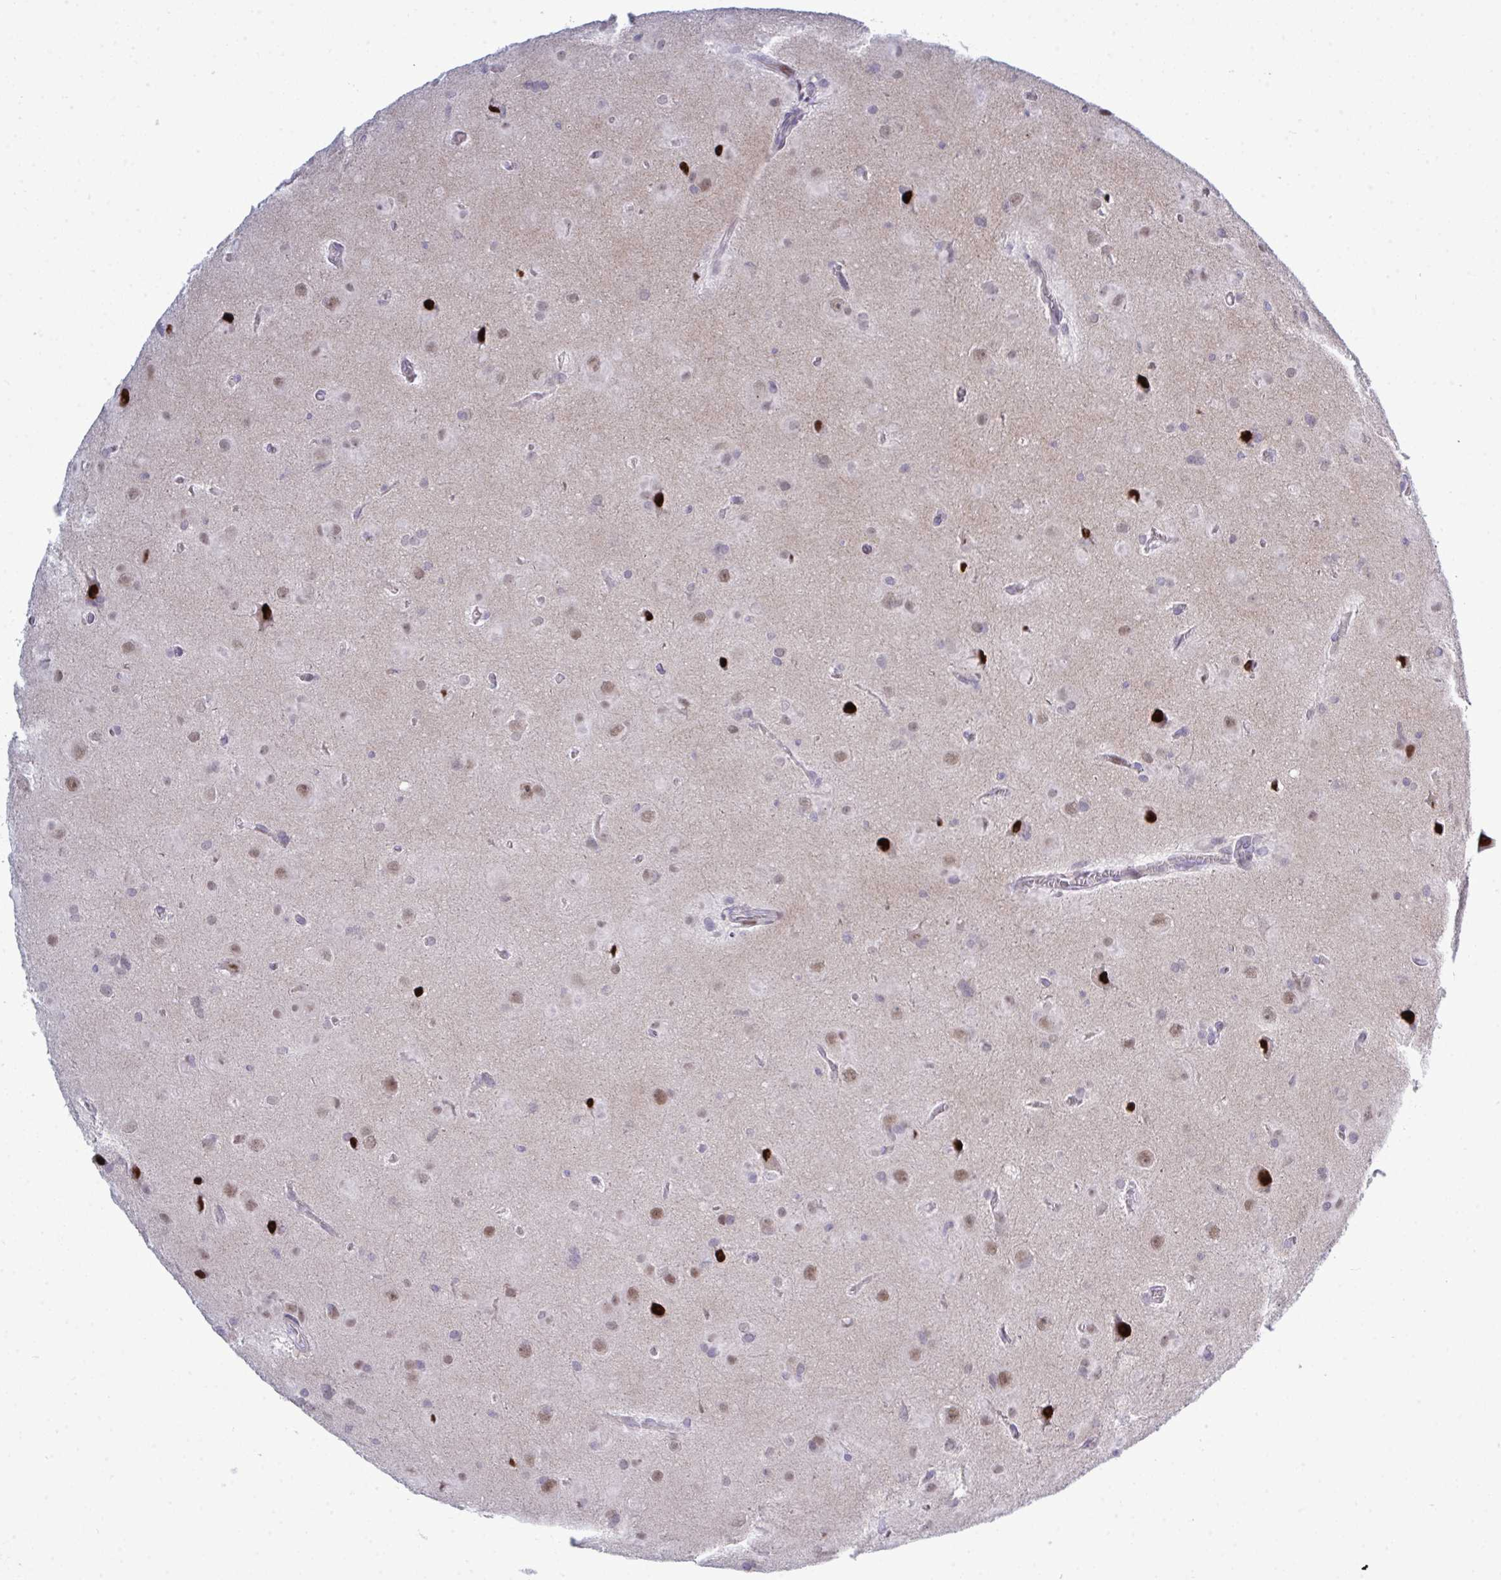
{"staining": {"intensity": "moderate", "quantity": "25%-75%", "location": "nuclear"}, "tissue": "glioma", "cell_type": "Tumor cells", "image_type": "cancer", "snomed": [{"axis": "morphology", "description": "Glioma, malignant, Low grade"}, {"axis": "topography", "description": "Brain"}], "caption": "Protein staining exhibits moderate nuclear expression in approximately 25%-75% of tumor cells in glioma. The staining was performed using DAB, with brown indicating positive protein expression. Nuclei are stained blue with hematoxylin.", "gene": "TAB1", "patient": {"sex": "male", "age": 58}}